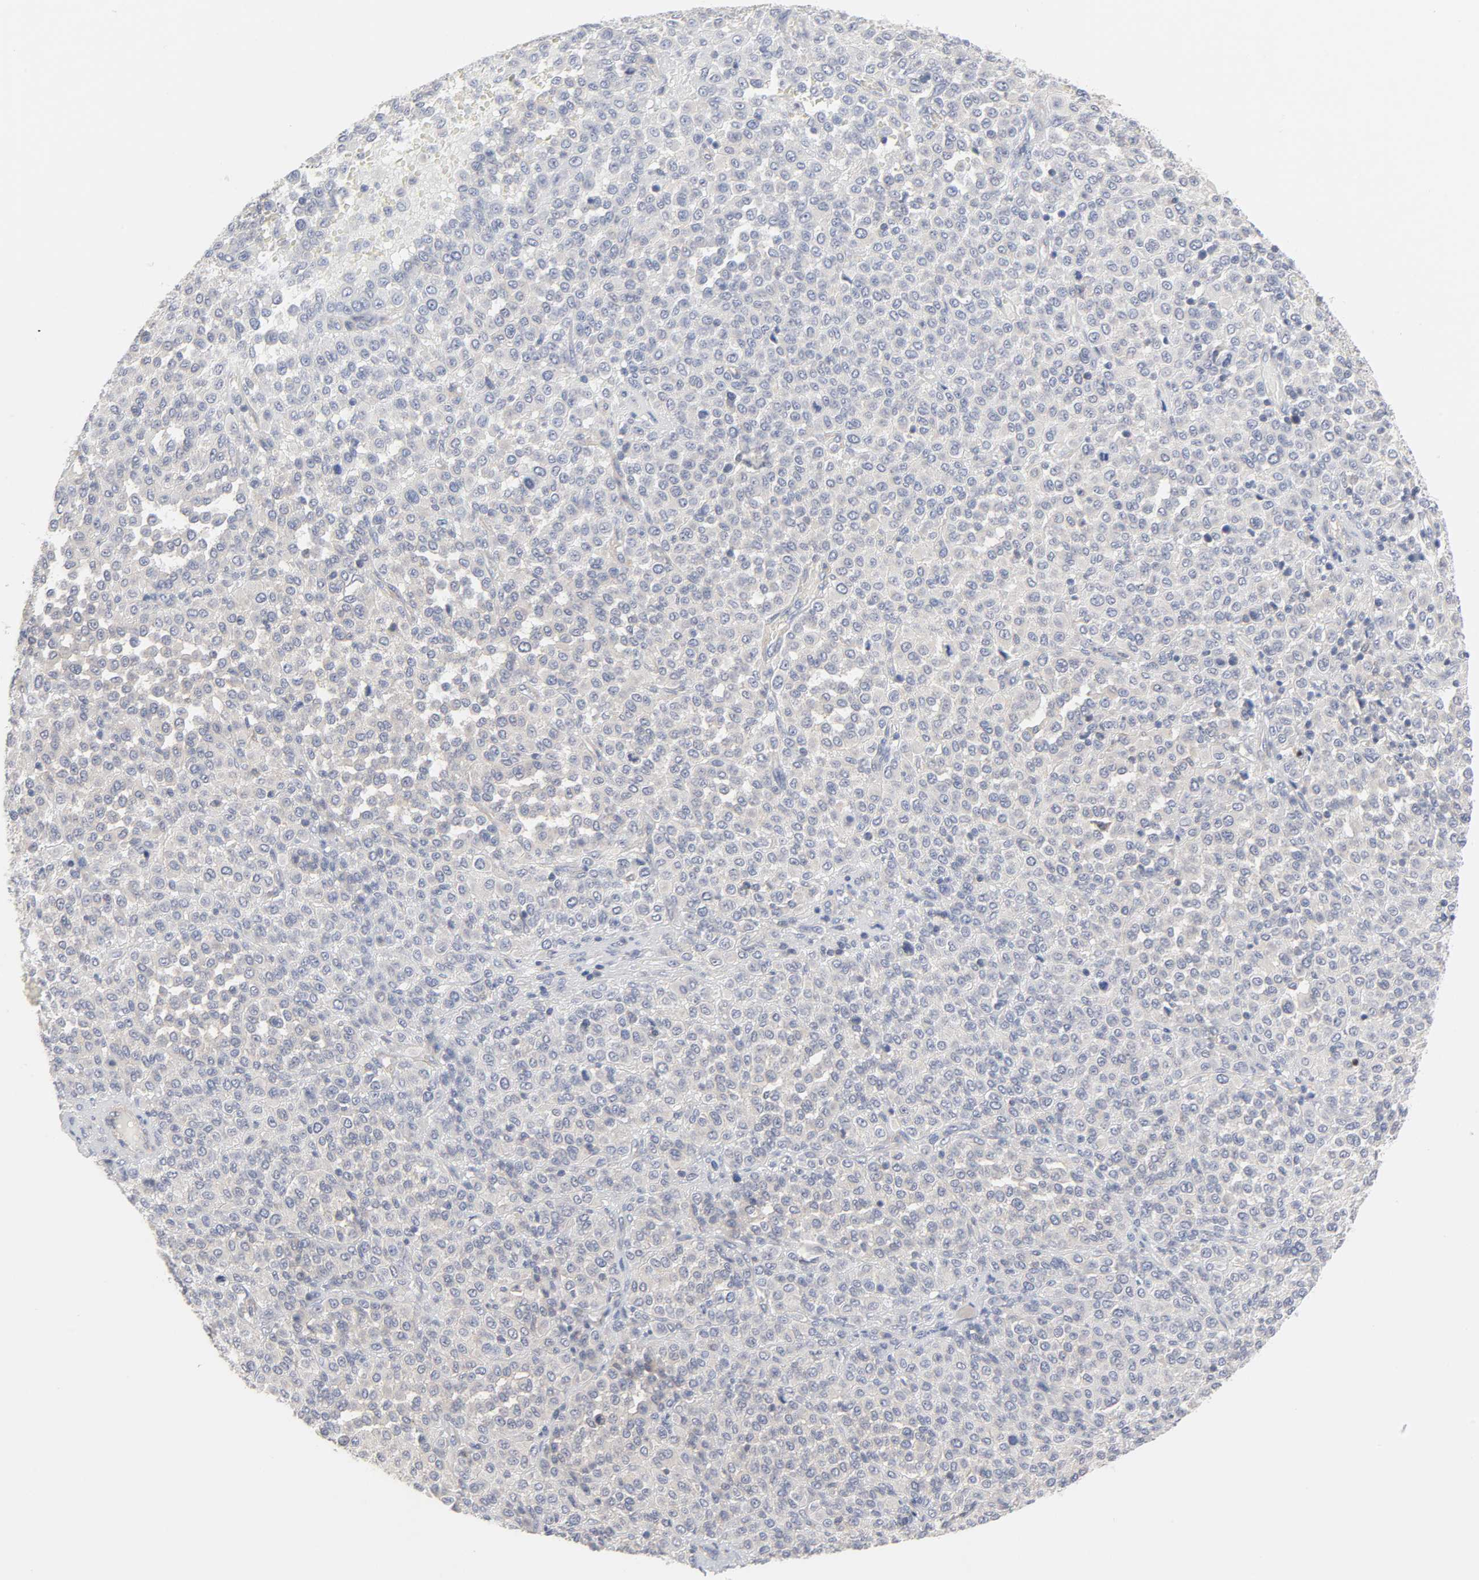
{"staining": {"intensity": "negative", "quantity": "none", "location": "none"}, "tissue": "melanoma", "cell_type": "Tumor cells", "image_type": "cancer", "snomed": [{"axis": "morphology", "description": "Malignant melanoma, Metastatic site"}, {"axis": "topography", "description": "Pancreas"}], "caption": "This is a photomicrograph of immunohistochemistry staining of malignant melanoma (metastatic site), which shows no staining in tumor cells.", "gene": "ROCK1", "patient": {"sex": "female", "age": 30}}